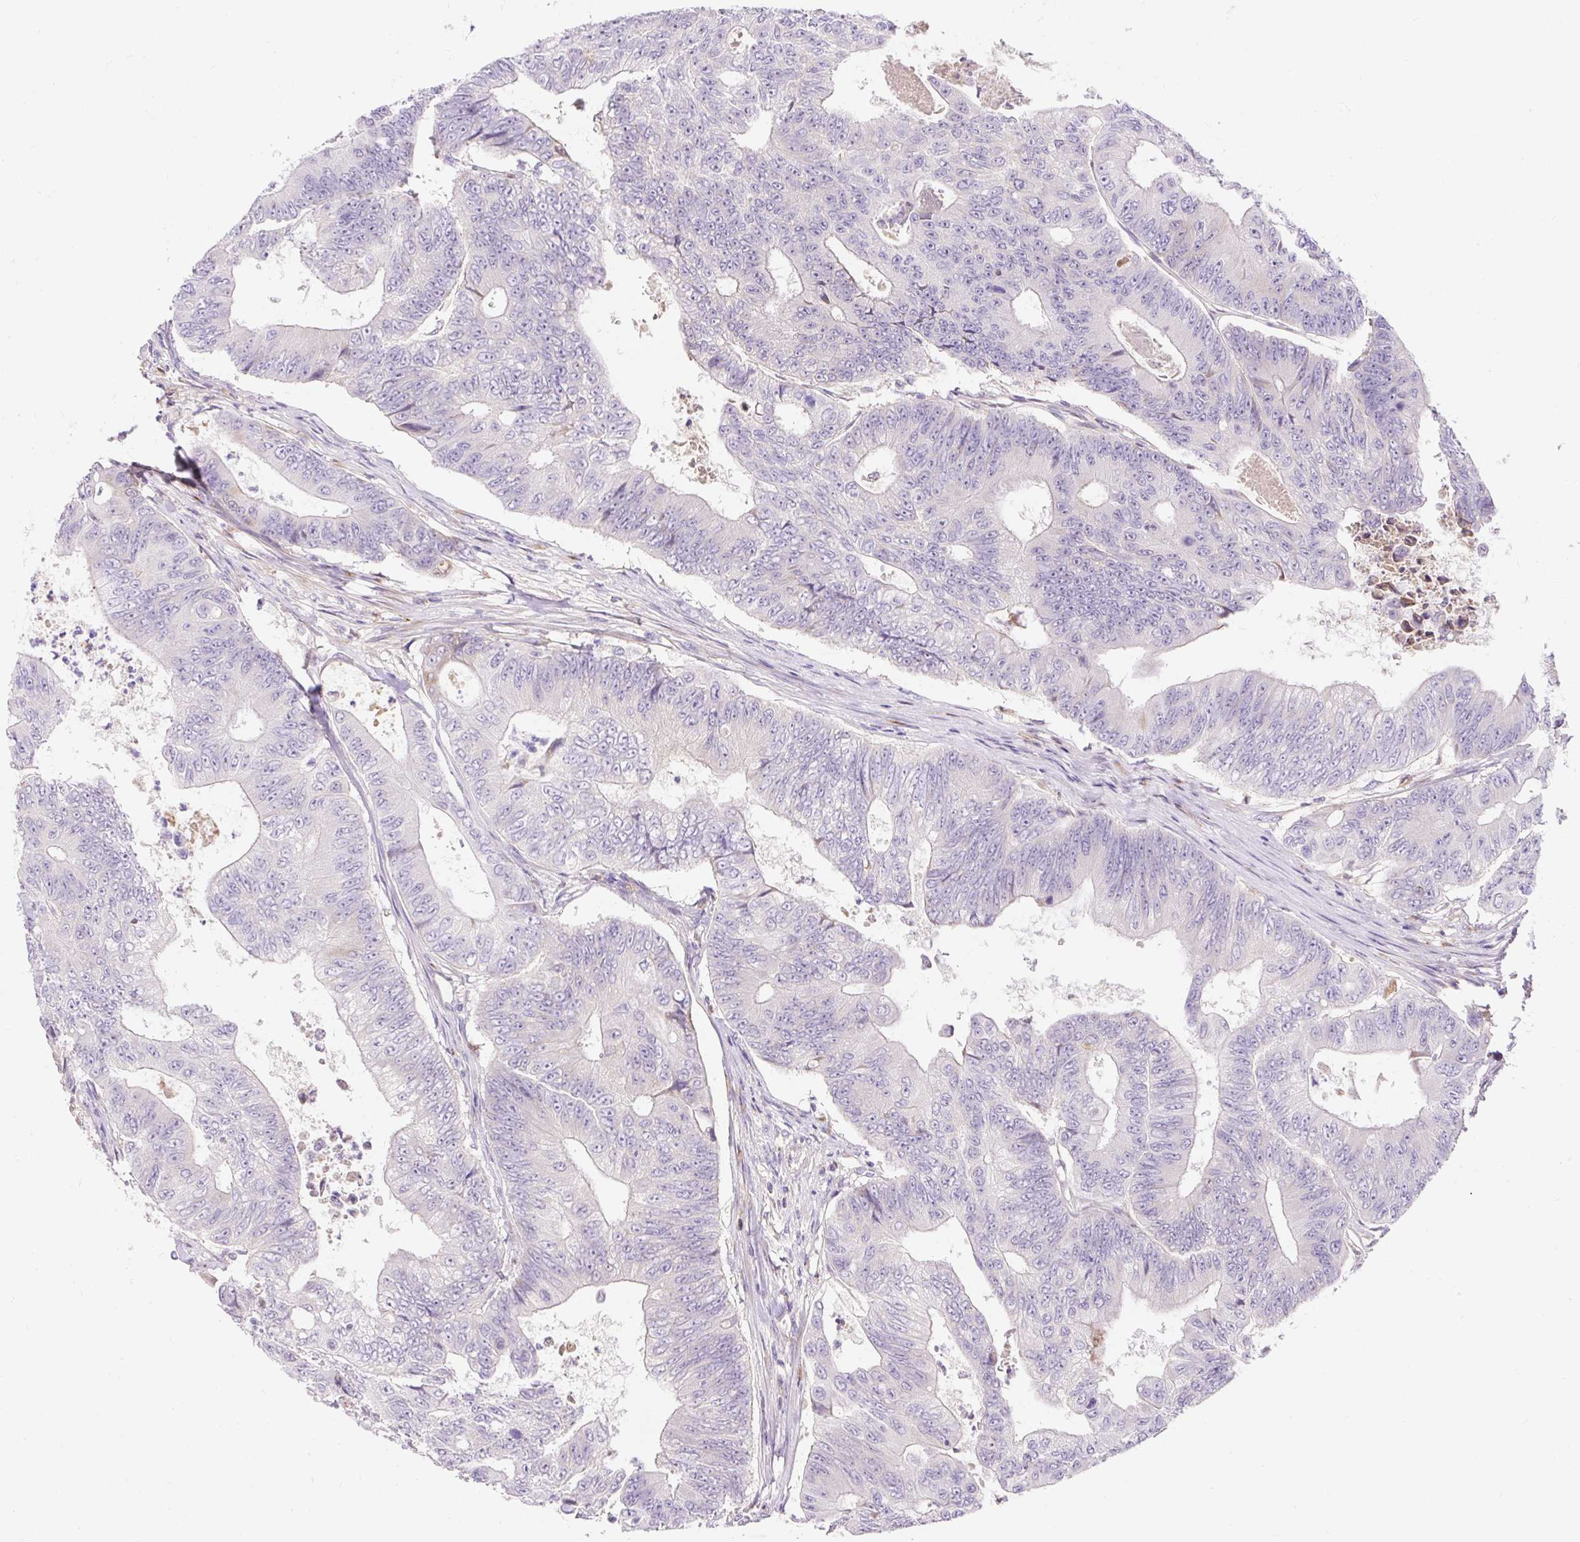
{"staining": {"intensity": "negative", "quantity": "none", "location": "none"}, "tissue": "colorectal cancer", "cell_type": "Tumor cells", "image_type": "cancer", "snomed": [{"axis": "morphology", "description": "Adenocarcinoma, NOS"}, {"axis": "topography", "description": "Colon"}], "caption": "Tumor cells show no significant protein positivity in adenocarcinoma (colorectal).", "gene": "TMEM150C", "patient": {"sex": "female", "age": 48}}